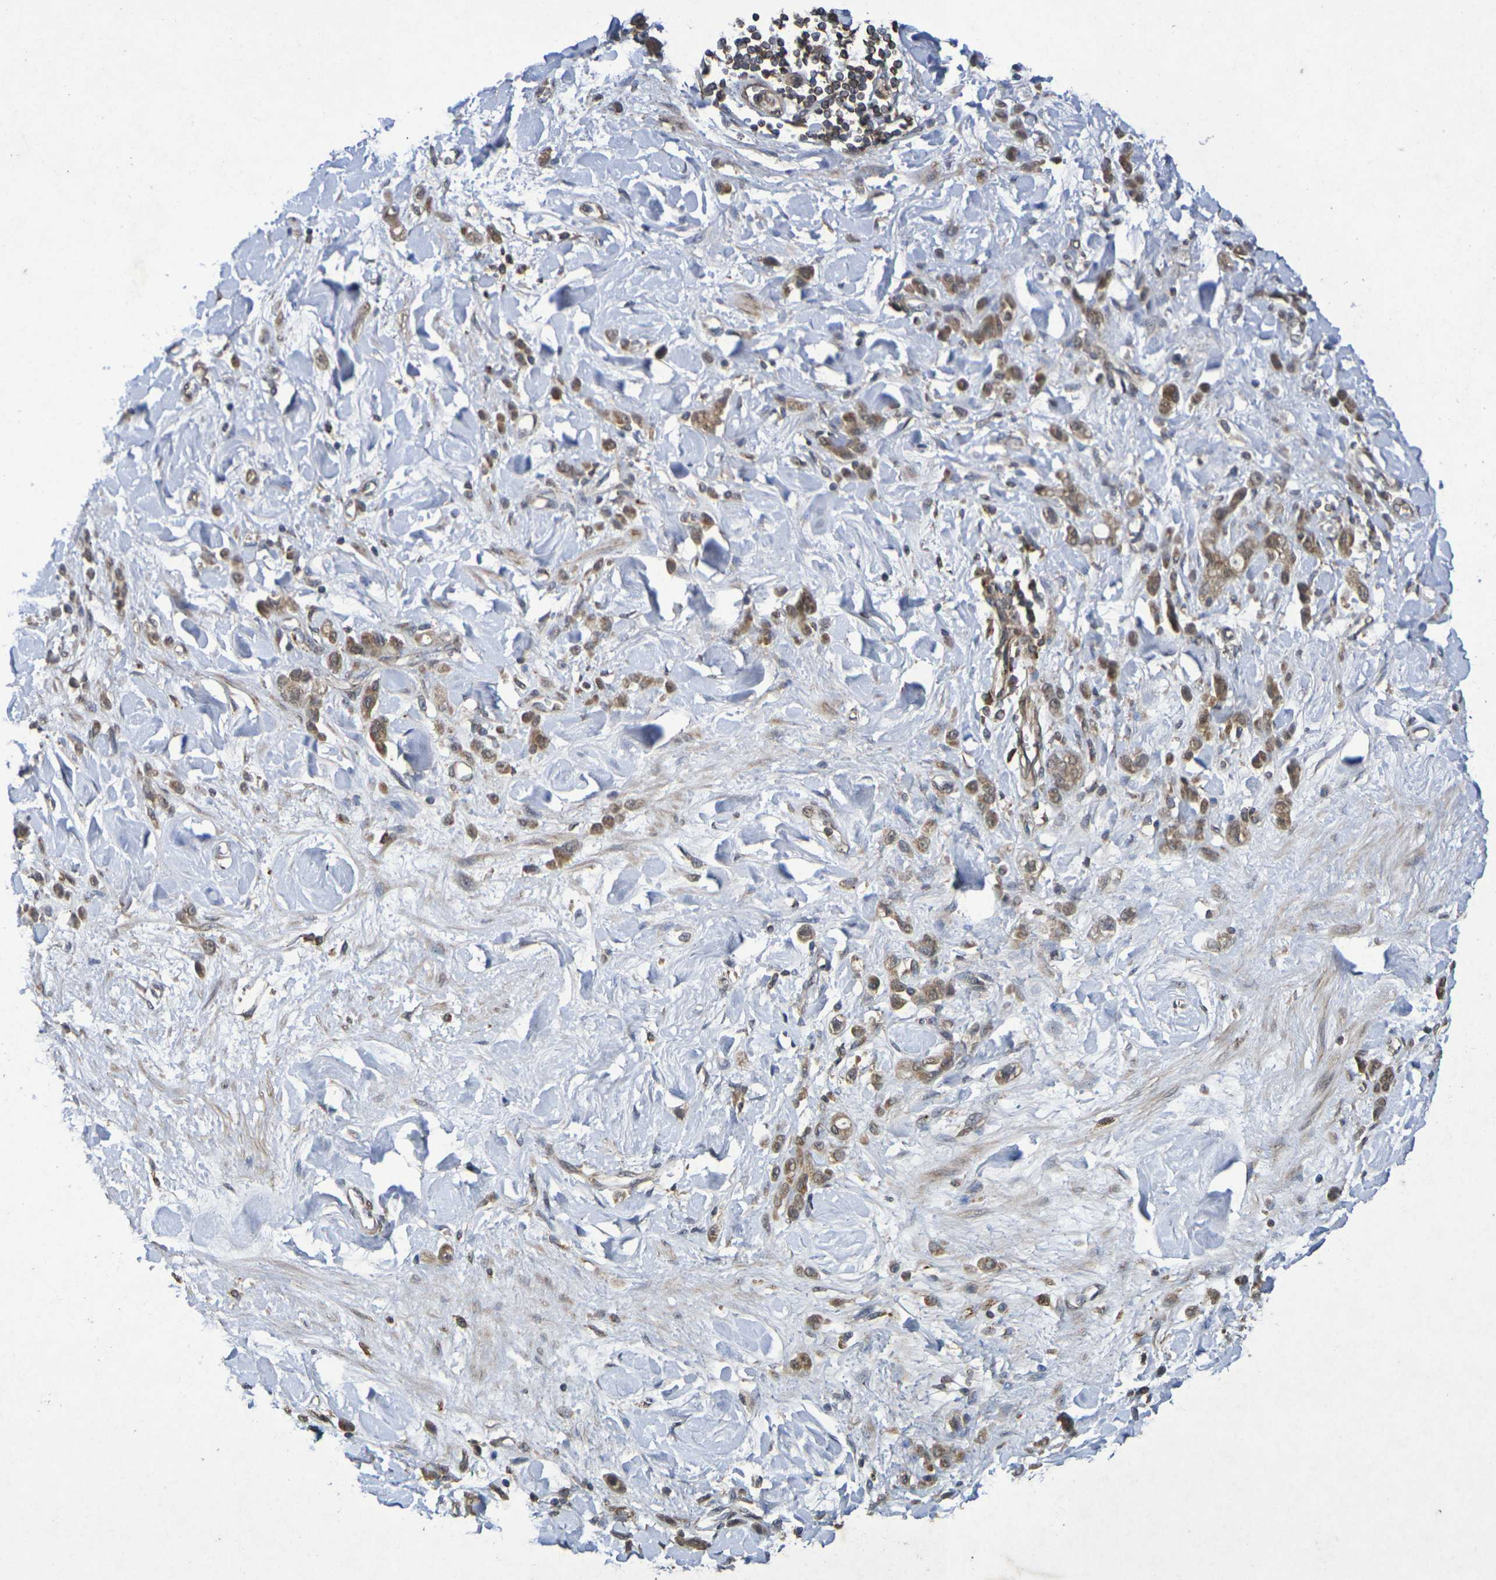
{"staining": {"intensity": "moderate", "quantity": ">75%", "location": "cytoplasmic/membranous"}, "tissue": "stomach cancer", "cell_type": "Tumor cells", "image_type": "cancer", "snomed": [{"axis": "morphology", "description": "Normal tissue, NOS"}, {"axis": "morphology", "description": "Adenocarcinoma, NOS"}, {"axis": "topography", "description": "Stomach"}], "caption": "Protein expression analysis of human stomach cancer (adenocarcinoma) reveals moderate cytoplasmic/membranous expression in approximately >75% of tumor cells.", "gene": "GUCY1A2", "patient": {"sex": "male", "age": 82}}